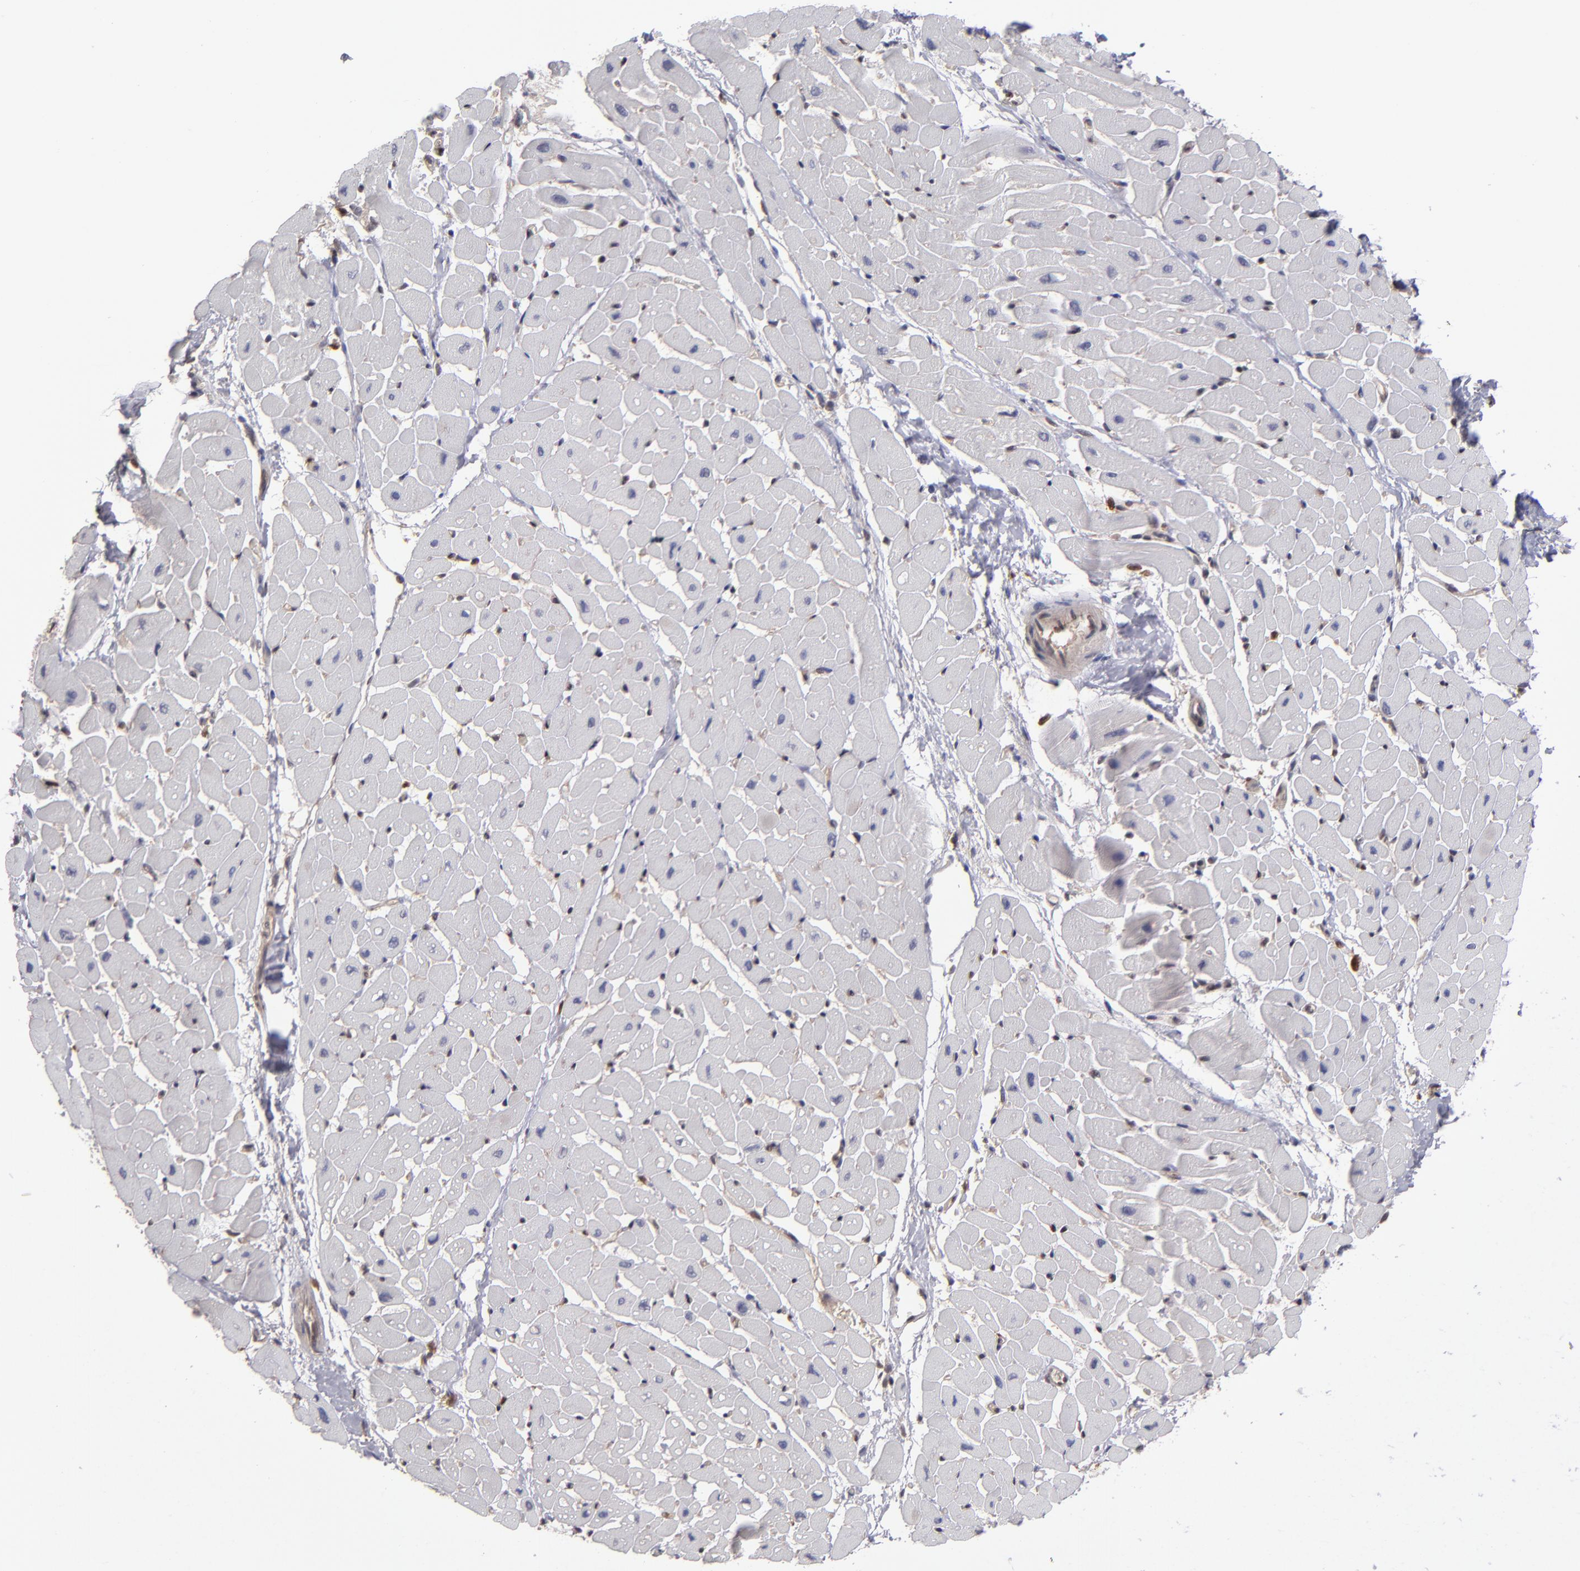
{"staining": {"intensity": "weak", "quantity": "<25%", "location": "cytoplasmic/membranous"}, "tissue": "heart muscle", "cell_type": "Cardiomyocytes", "image_type": "normal", "snomed": [{"axis": "morphology", "description": "Normal tissue, NOS"}, {"axis": "topography", "description": "Heart"}], "caption": "Immunohistochemistry (IHC) micrograph of unremarkable heart muscle: heart muscle stained with DAB (3,3'-diaminobenzidine) shows no significant protein positivity in cardiomyocytes.", "gene": "GRB2", "patient": {"sex": "male", "age": 45}}